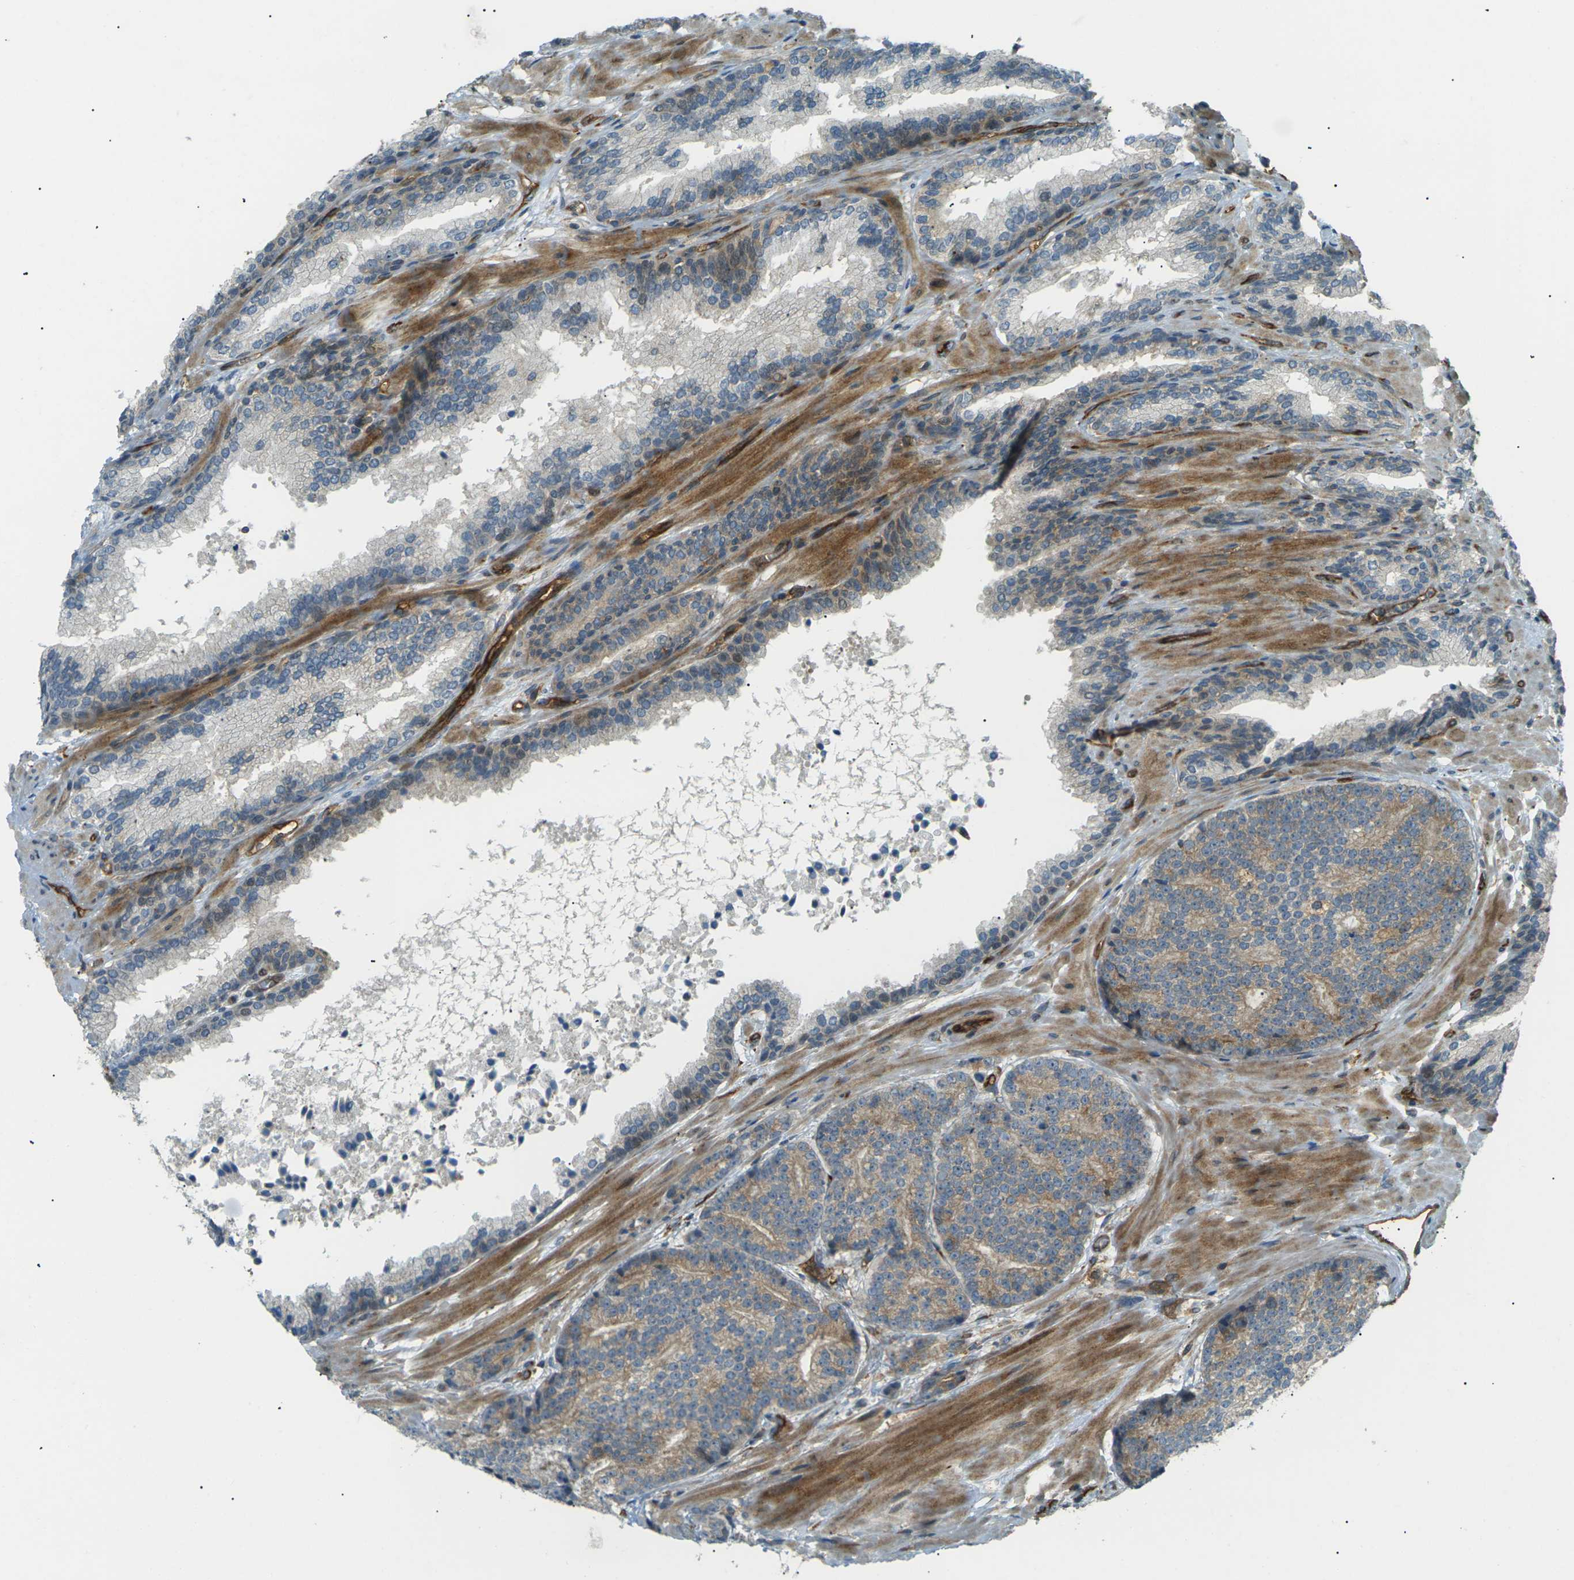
{"staining": {"intensity": "weak", "quantity": "25%-75%", "location": "cytoplasmic/membranous"}, "tissue": "prostate cancer", "cell_type": "Tumor cells", "image_type": "cancer", "snomed": [{"axis": "morphology", "description": "Adenocarcinoma, High grade"}, {"axis": "topography", "description": "Prostate"}], "caption": "Immunohistochemical staining of human high-grade adenocarcinoma (prostate) exhibits low levels of weak cytoplasmic/membranous expression in about 25%-75% of tumor cells.", "gene": "S1PR1", "patient": {"sex": "male", "age": 61}}